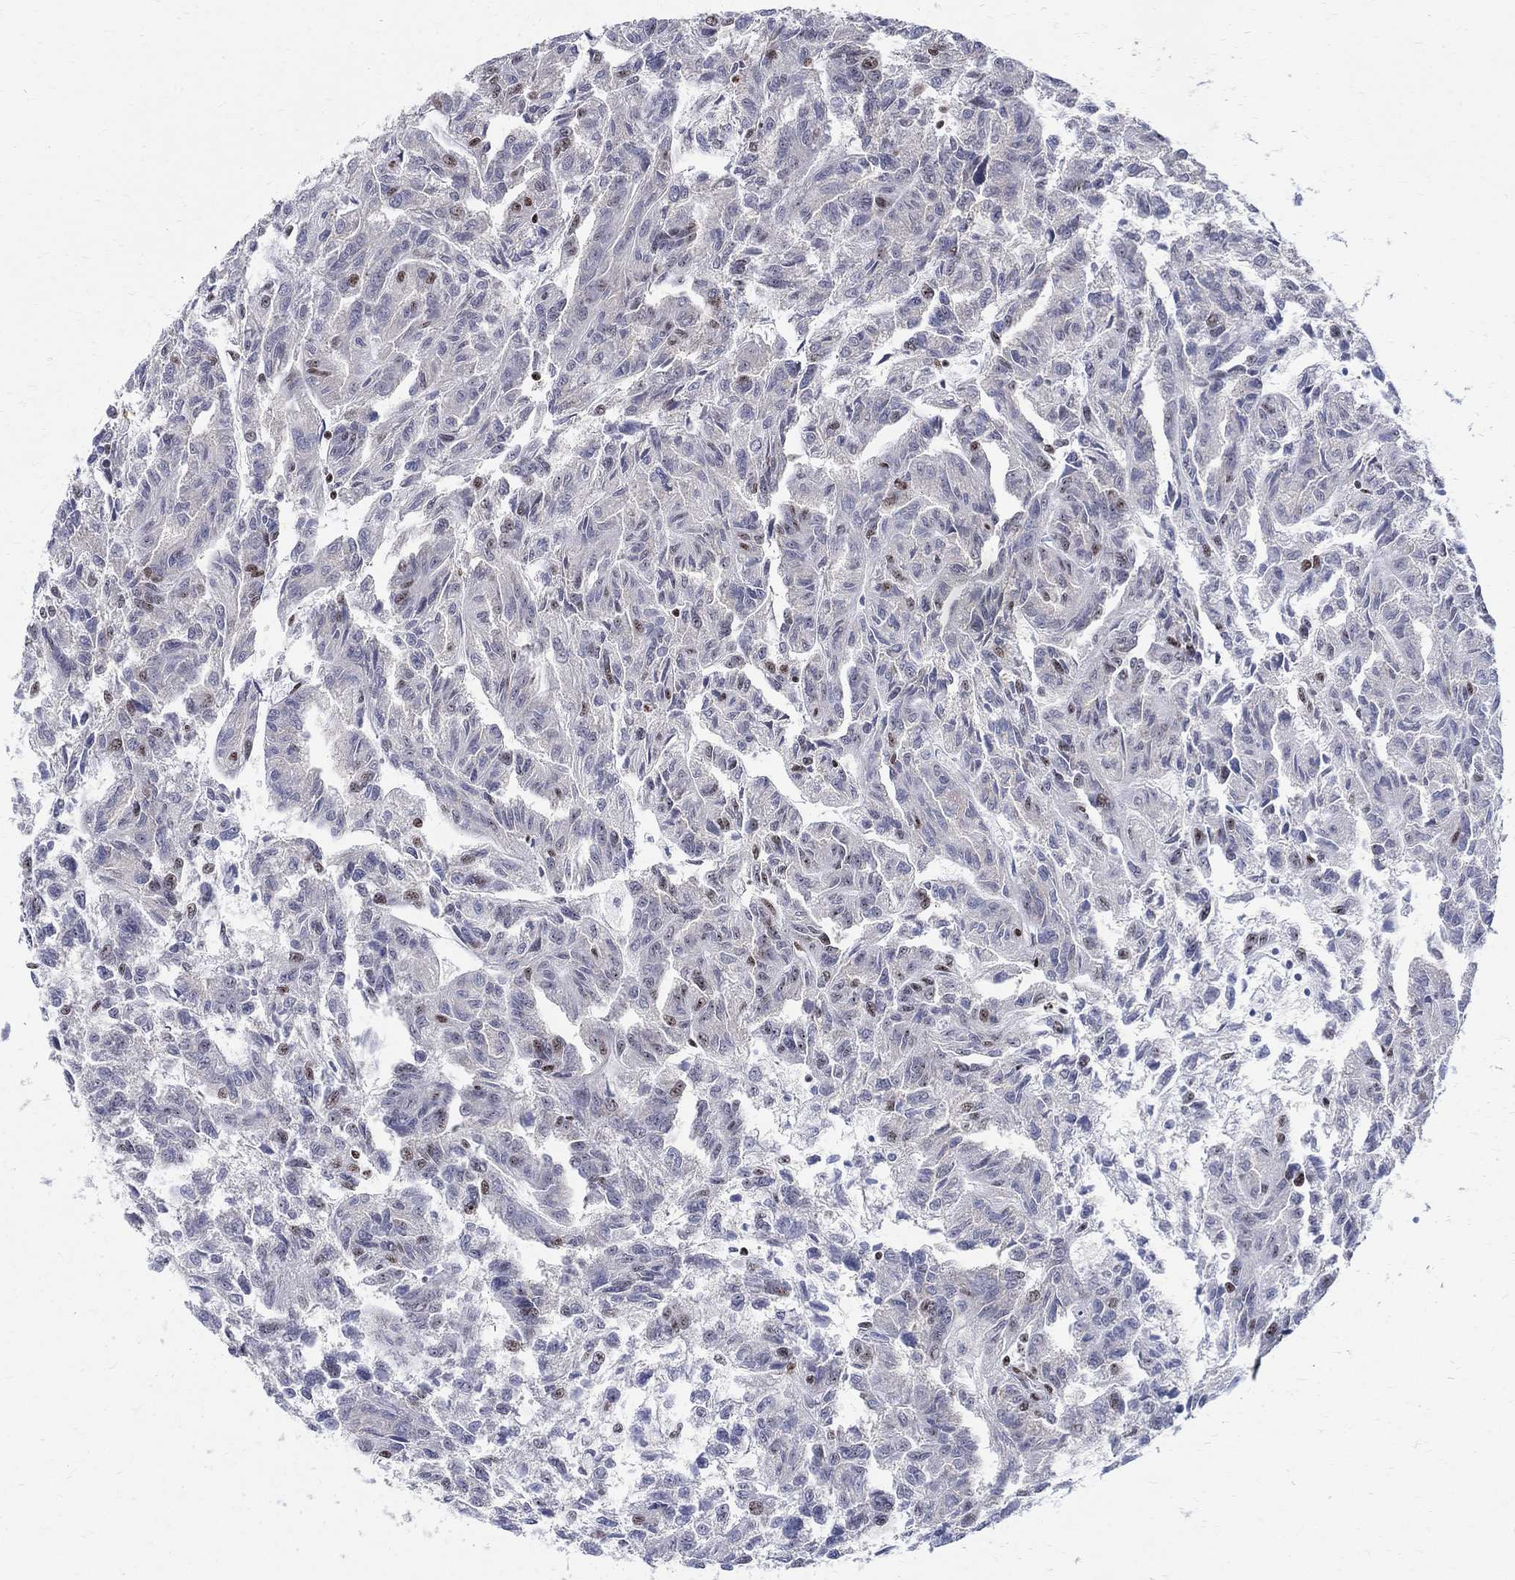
{"staining": {"intensity": "weak", "quantity": "<25%", "location": "nuclear"}, "tissue": "renal cancer", "cell_type": "Tumor cells", "image_type": "cancer", "snomed": [{"axis": "morphology", "description": "Adenocarcinoma, NOS"}, {"axis": "topography", "description": "Kidney"}], "caption": "Human renal adenocarcinoma stained for a protein using immunohistochemistry (IHC) reveals no staining in tumor cells.", "gene": "FBXO16", "patient": {"sex": "male", "age": 79}}